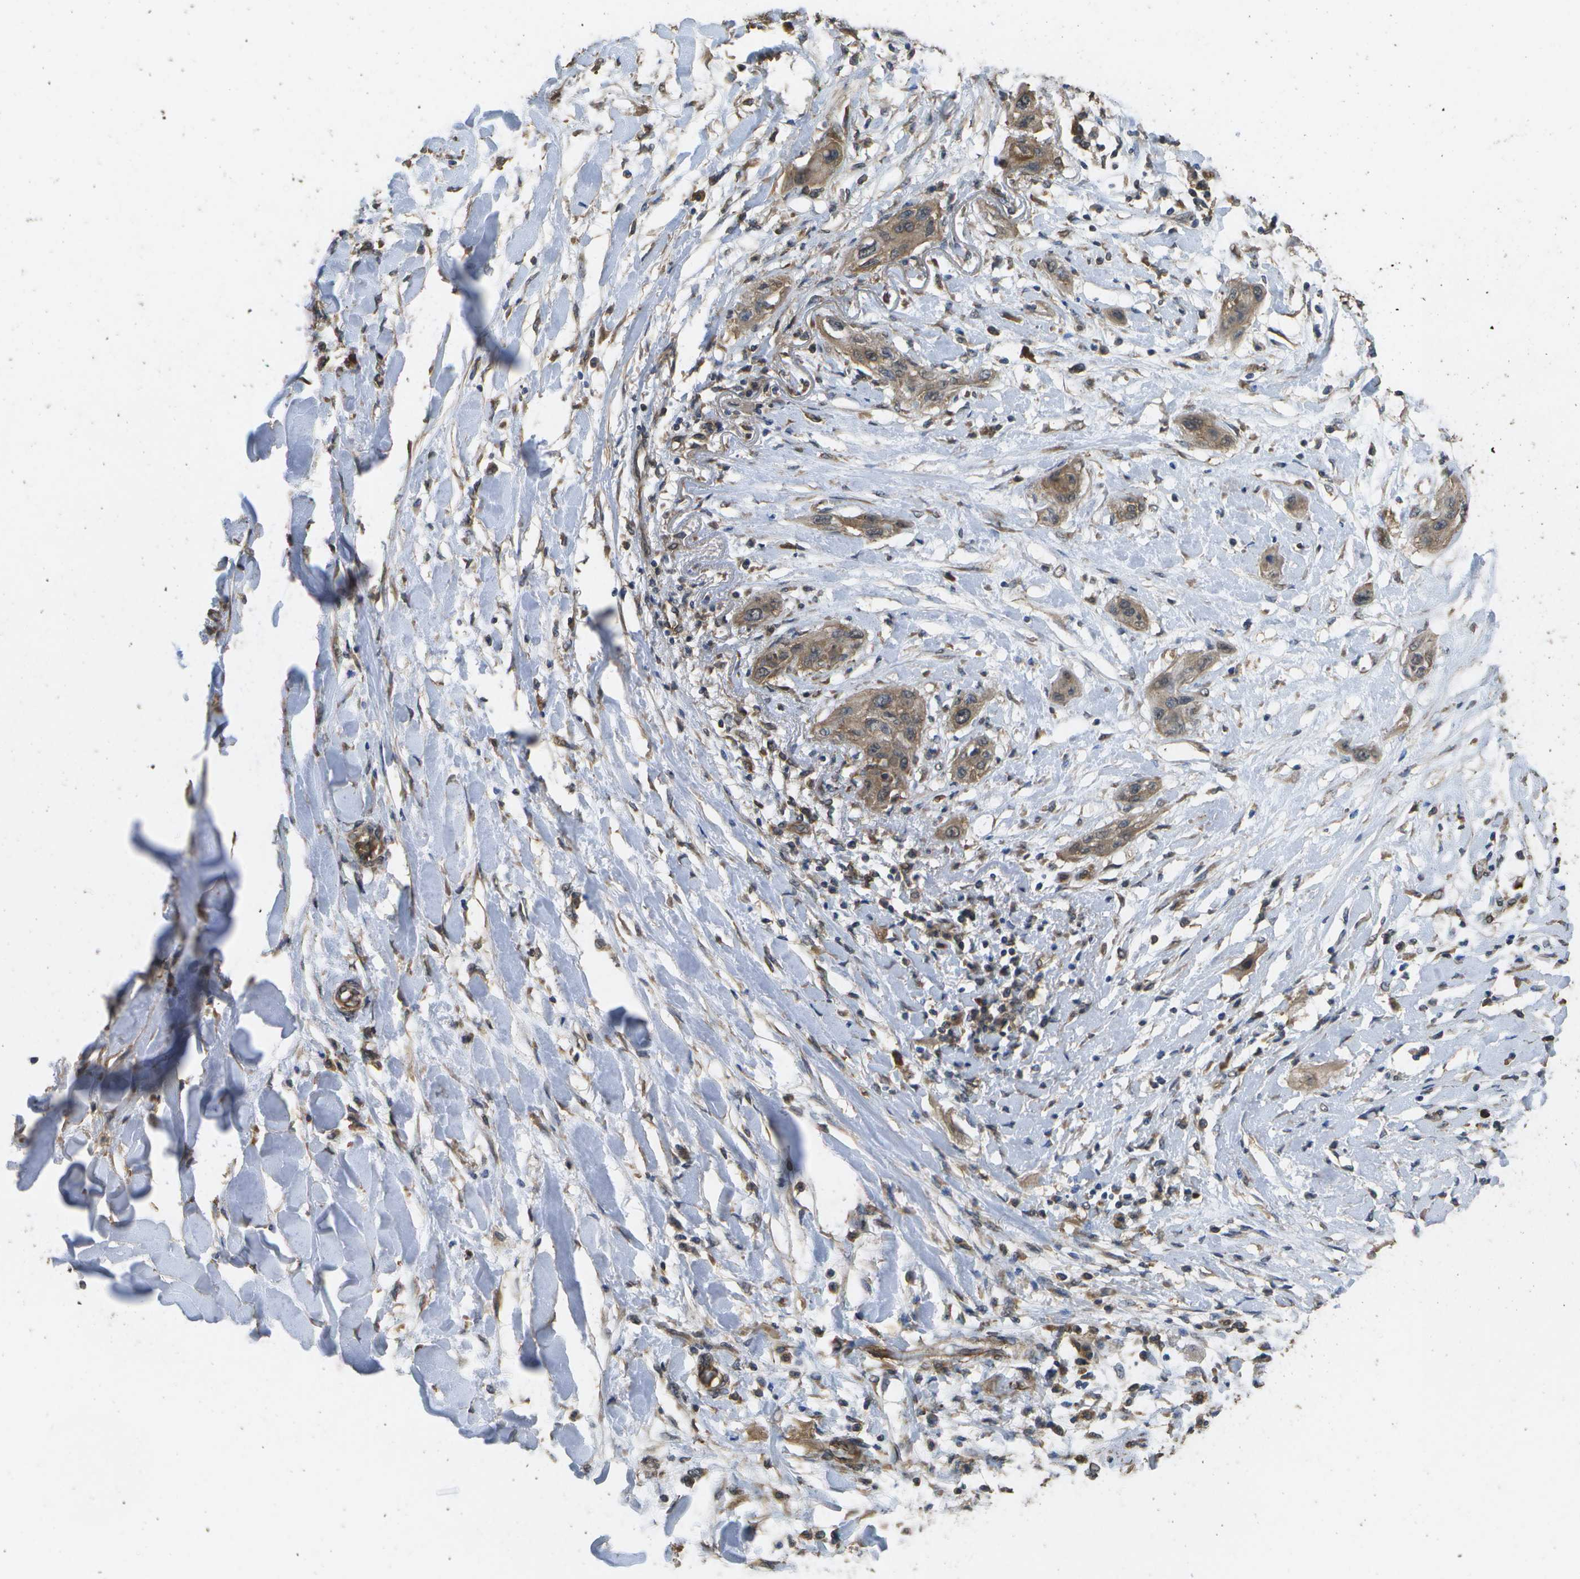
{"staining": {"intensity": "moderate", "quantity": ">75%", "location": "cytoplasmic/membranous"}, "tissue": "lung cancer", "cell_type": "Tumor cells", "image_type": "cancer", "snomed": [{"axis": "morphology", "description": "Squamous cell carcinoma, NOS"}, {"axis": "topography", "description": "Lung"}], "caption": "Lung cancer (squamous cell carcinoma) tissue displays moderate cytoplasmic/membranous expression in approximately >75% of tumor cells, visualized by immunohistochemistry.", "gene": "SACS", "patient": {"sex": "female", "age": 47}}